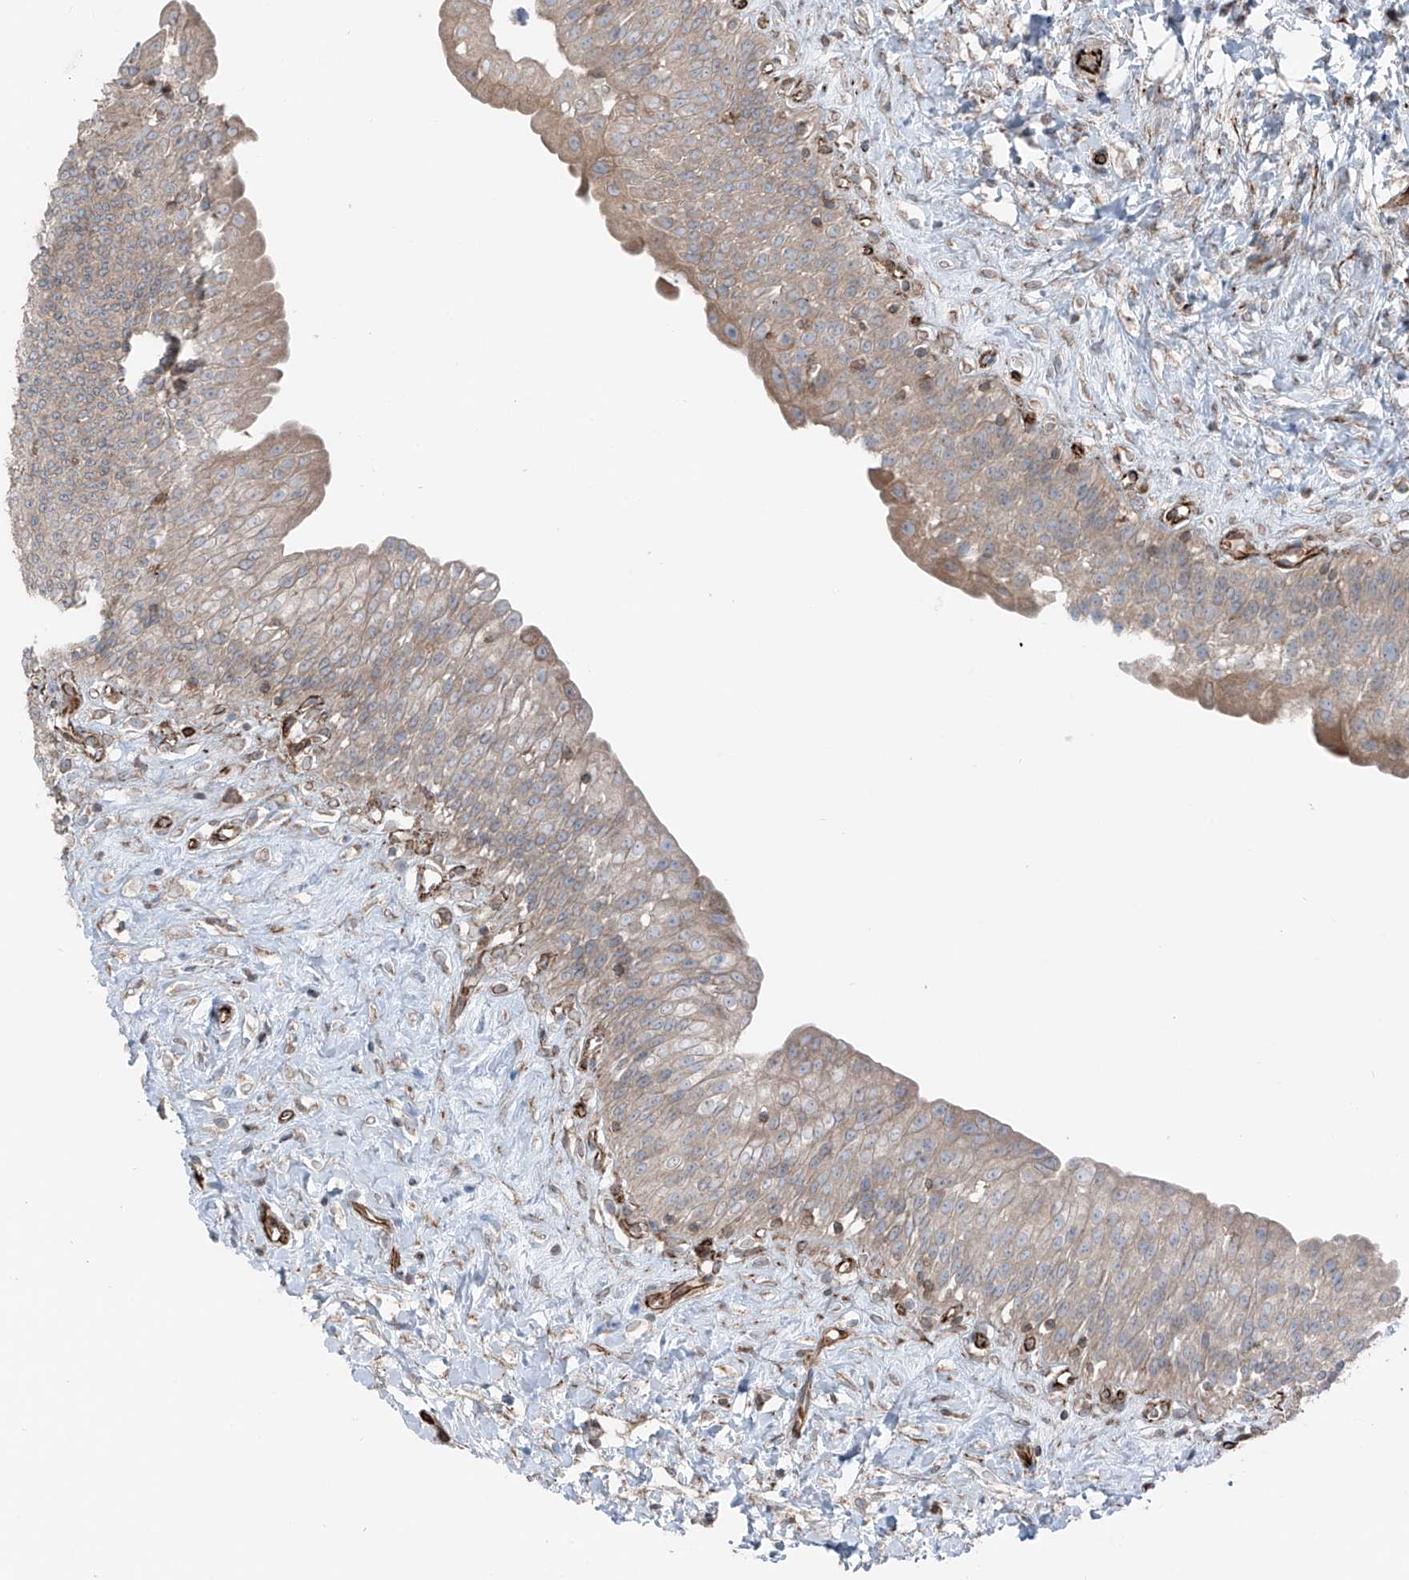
{"staining": {"intensity": "weak", "quantity": ">75%", "location": "cytoplasmic/membranous"}, "tissue": "urinary bladder", "cell_type": "Urothelial cells", "image_type": "normal", "snomed": [{"axis": "morphology", "description": "Normal tissue, NOS"}, {"axis": "topography", "description": "Urinary bladder"}], "caption": "Unremarkable urinary bladder was stained to show a protein in brown. There is low levels of weak cytoplasmic/membranous positivity in approximately >75% of urothelial cells.", "gene": "ERLEC1", "patient": {"sex": "male", "age": 51}}